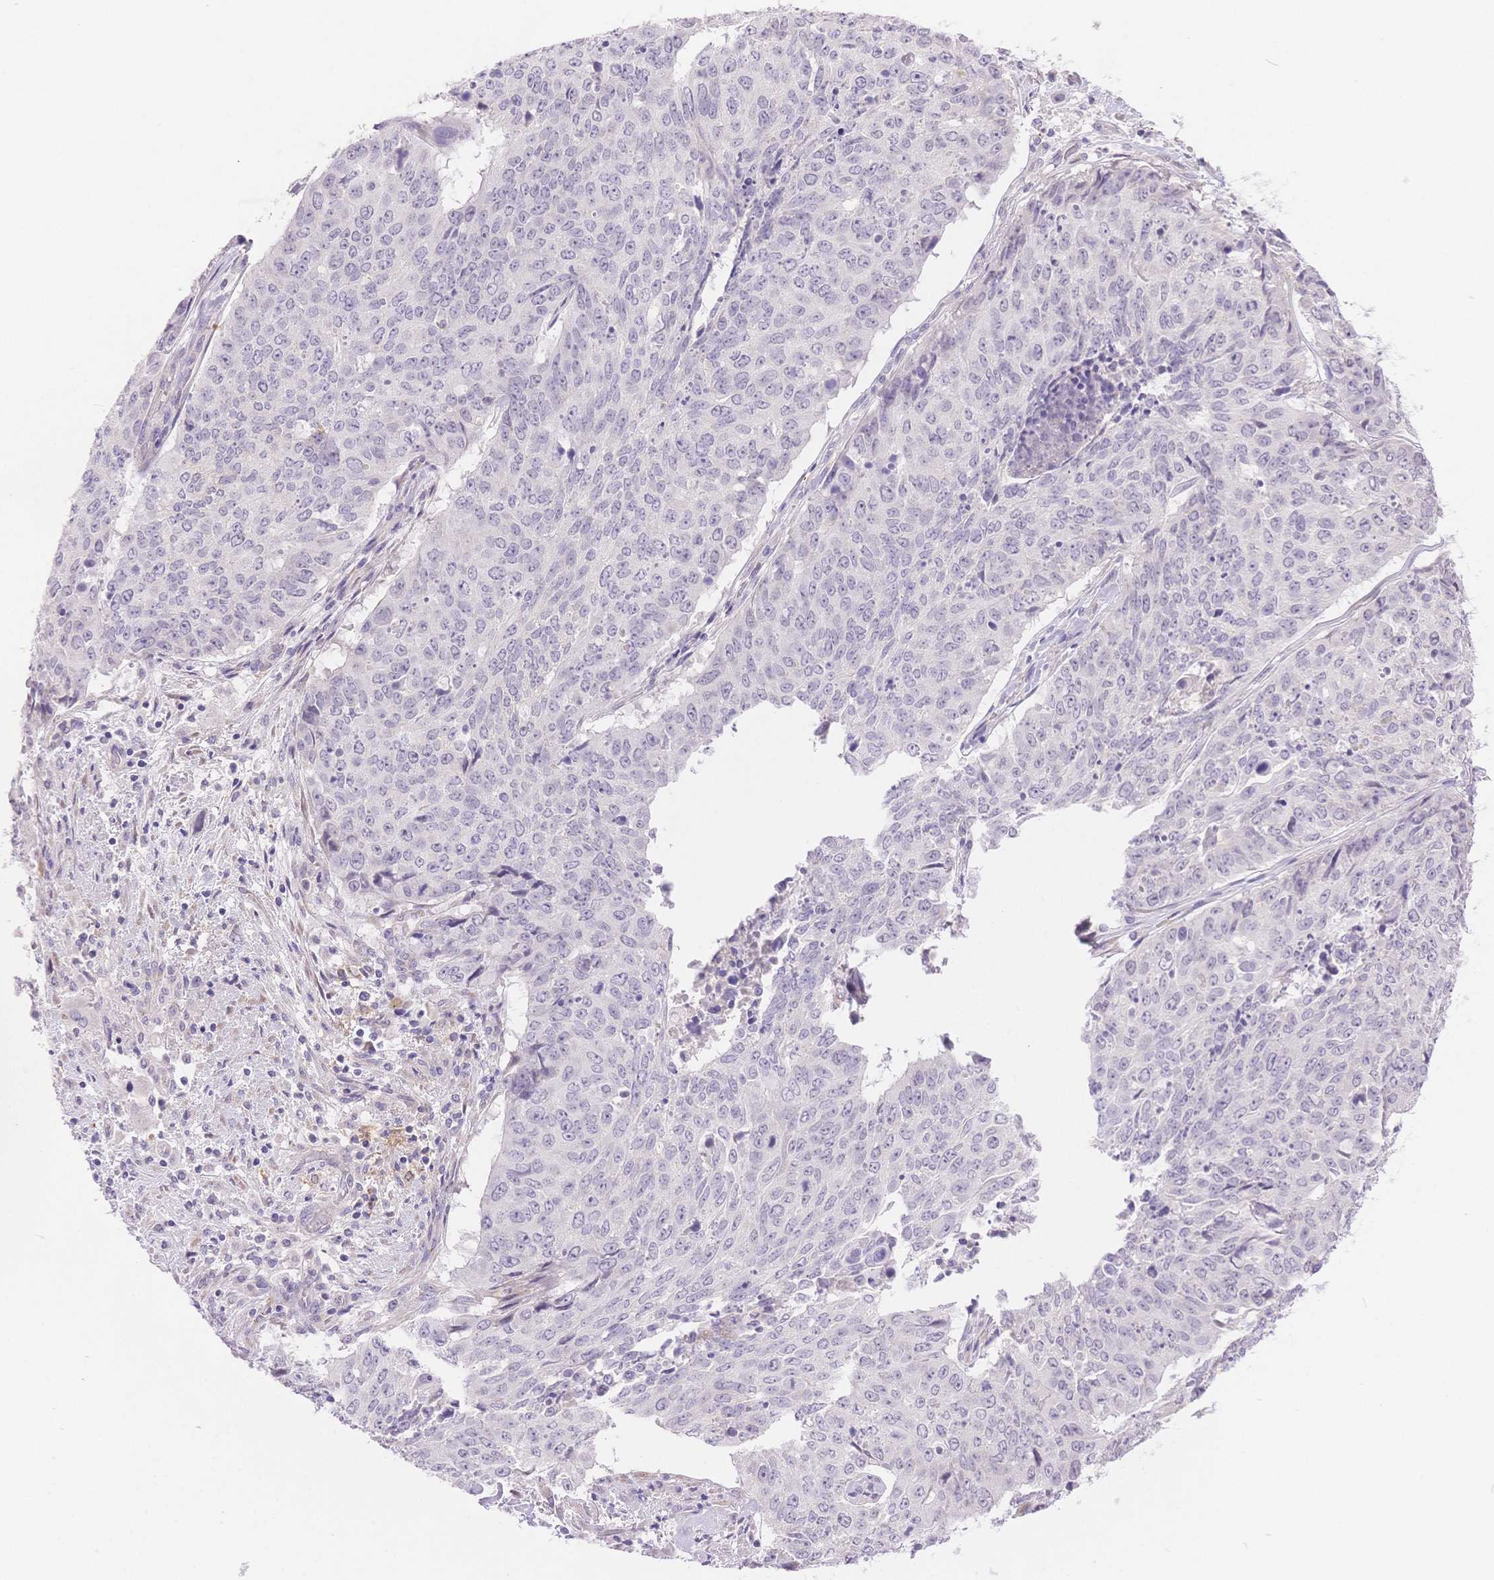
{"staining": {"intensity": "negative", "quantity": "none", "location": "none"}, "tissue": "lung cancer", "cell_type": "Tumor cells", "image_type": "cancer", "snomed": [{"axis": "morphology", "description": "Normal tissue, NOS"}, {"axis": "morphology", "description": "Squamous cell carcinoma, NOS"}, {"axis": "topography", "description": "Bronchus"}, {"axis": "topography", "description": "Lung"}], "caption": "Immunohistochemical staining of human lung cancer (squamous cell carcinoma) reveals no significant expression in tumor cells.", "gene": "MYOM1", "patient": {"sex": "male", "age": 64}}